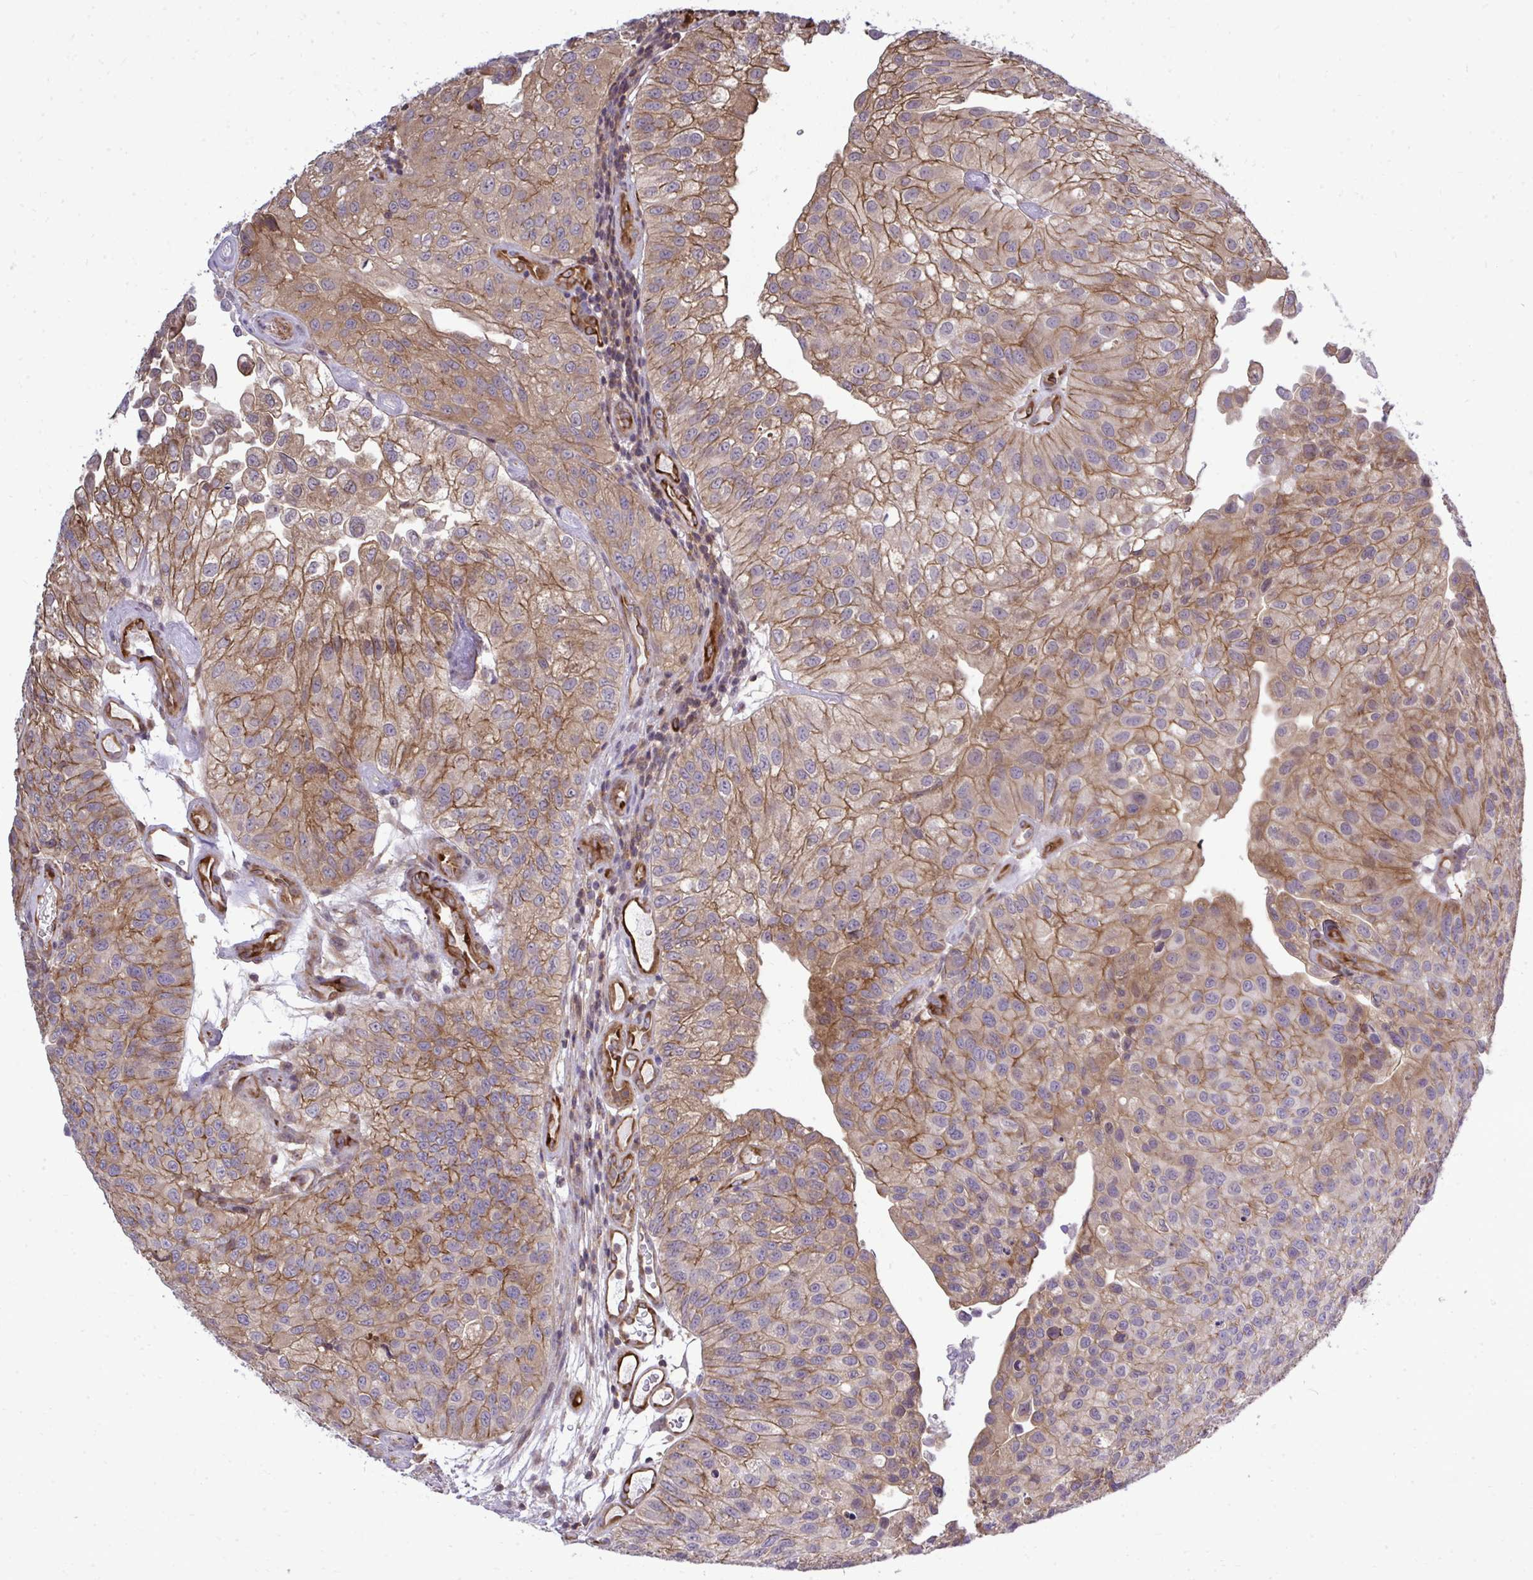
{"staining": {"intensity": "moderate", "quantity": ">75%", "location": "cytoplasmic/membranous"}, "tissue": "urothelial cancer", "cell_type": "Tumor cells", "image_type": "cancer", "snomed": [{"axis": "morphology", "description": "Urothelial carcinoma, NOS"}, {"axis": "topography", "description": "Urinary bladder"}], "caption": "Immunohistochemistry (IHC) of urothelial cancer shows medium levels of moderate cytoplasmic/membranous expression in approximately >75% of tumor cells. (IHC, brightfield microscopy, high magnification).", "gene": "FUT10", "patient": {"sex": "male", "age": 87}}